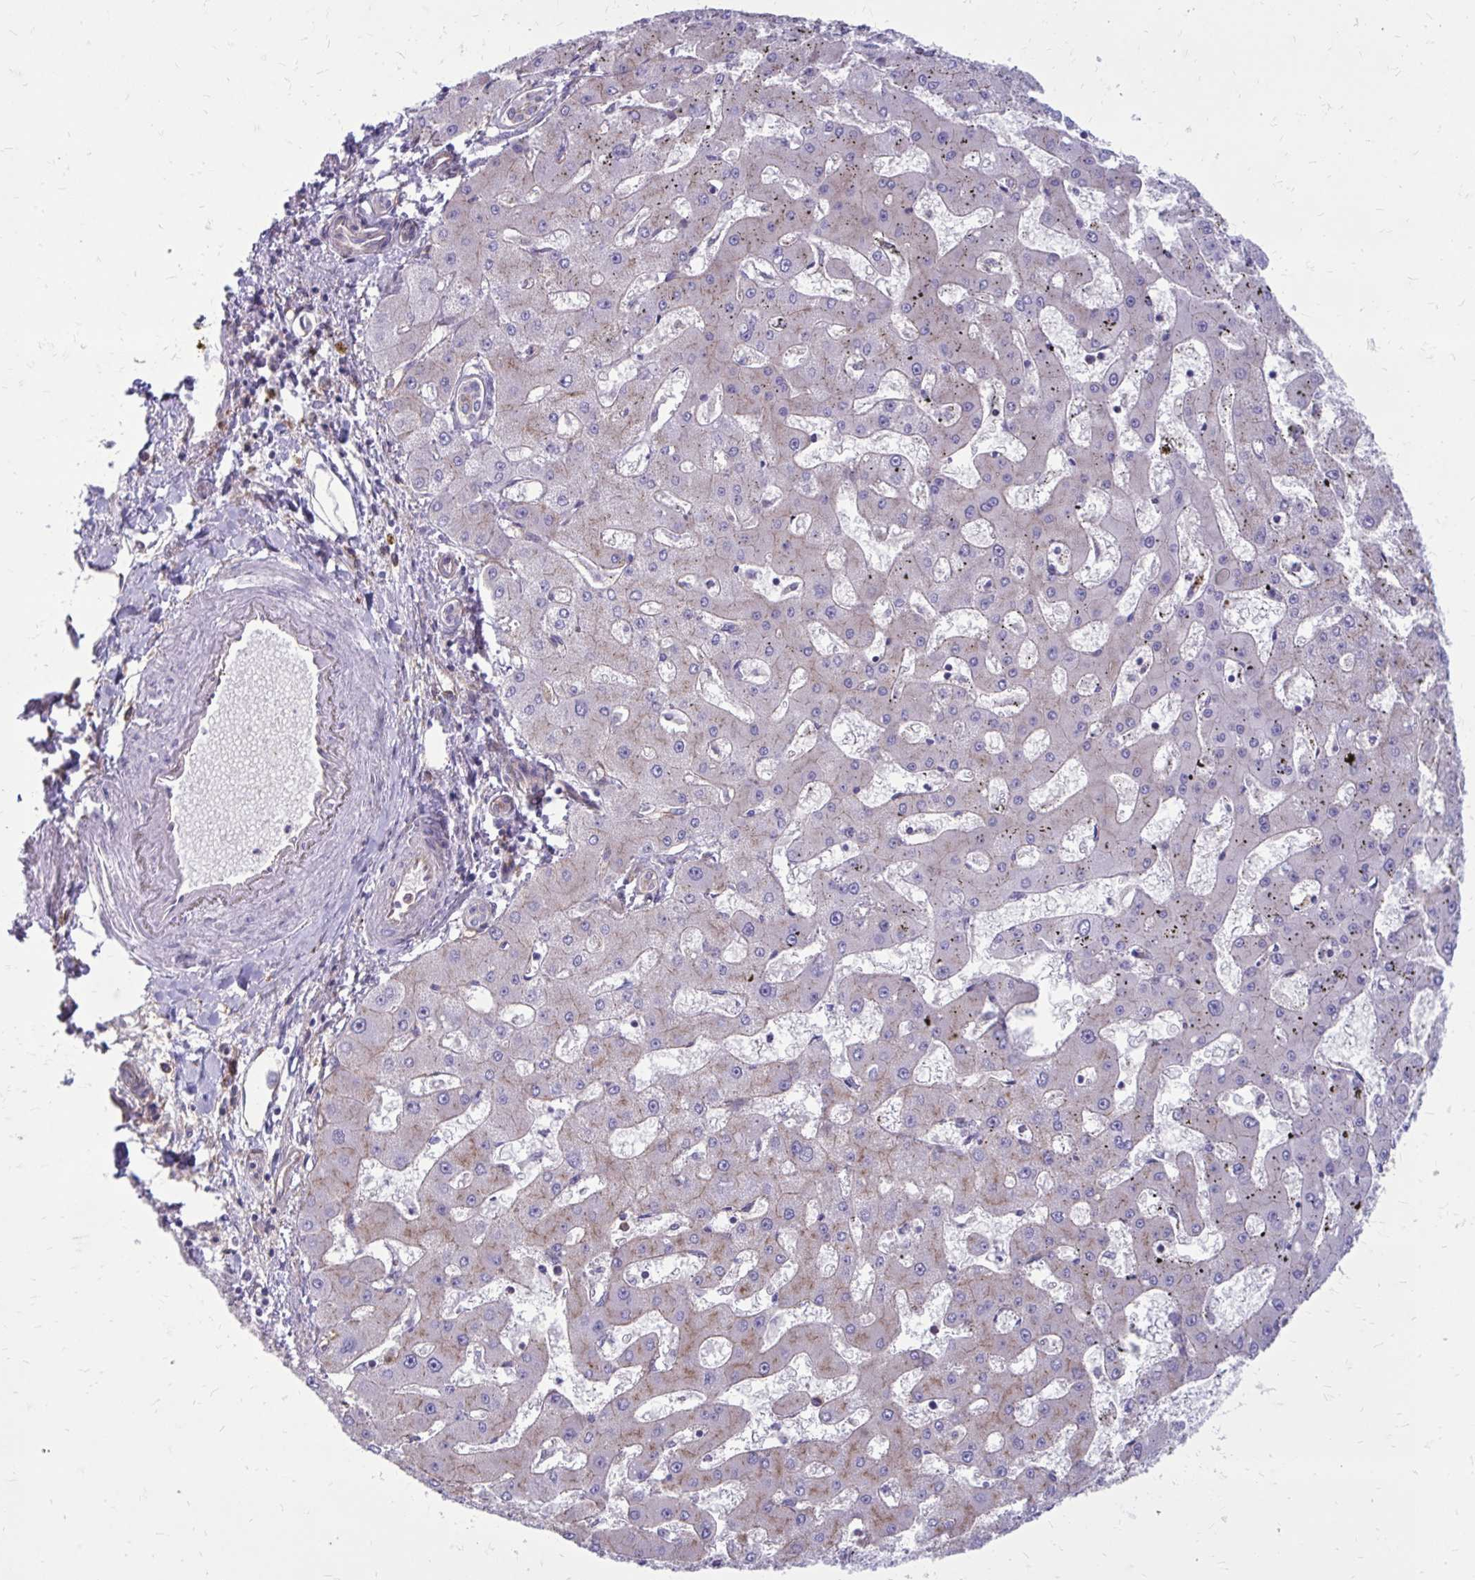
{"staining": {"intensity": "negative", "quantity": "none", "location": "none"}, "tissue": "liver cancer", "cell_type": "Tumor cells", "image_type": "cancer", "snomed": [{"axis": "morphology", "description": "Carcinoma, Hepatocellular, NOS"}, {"axis": "topography", "description": "Liver"}], "caption": "DAB immunohistochemical staining of human liver cancer shows no significant expression in tumor cells.", "gene": "CLTA", "patient": {"sex": "male", "age": 67}}